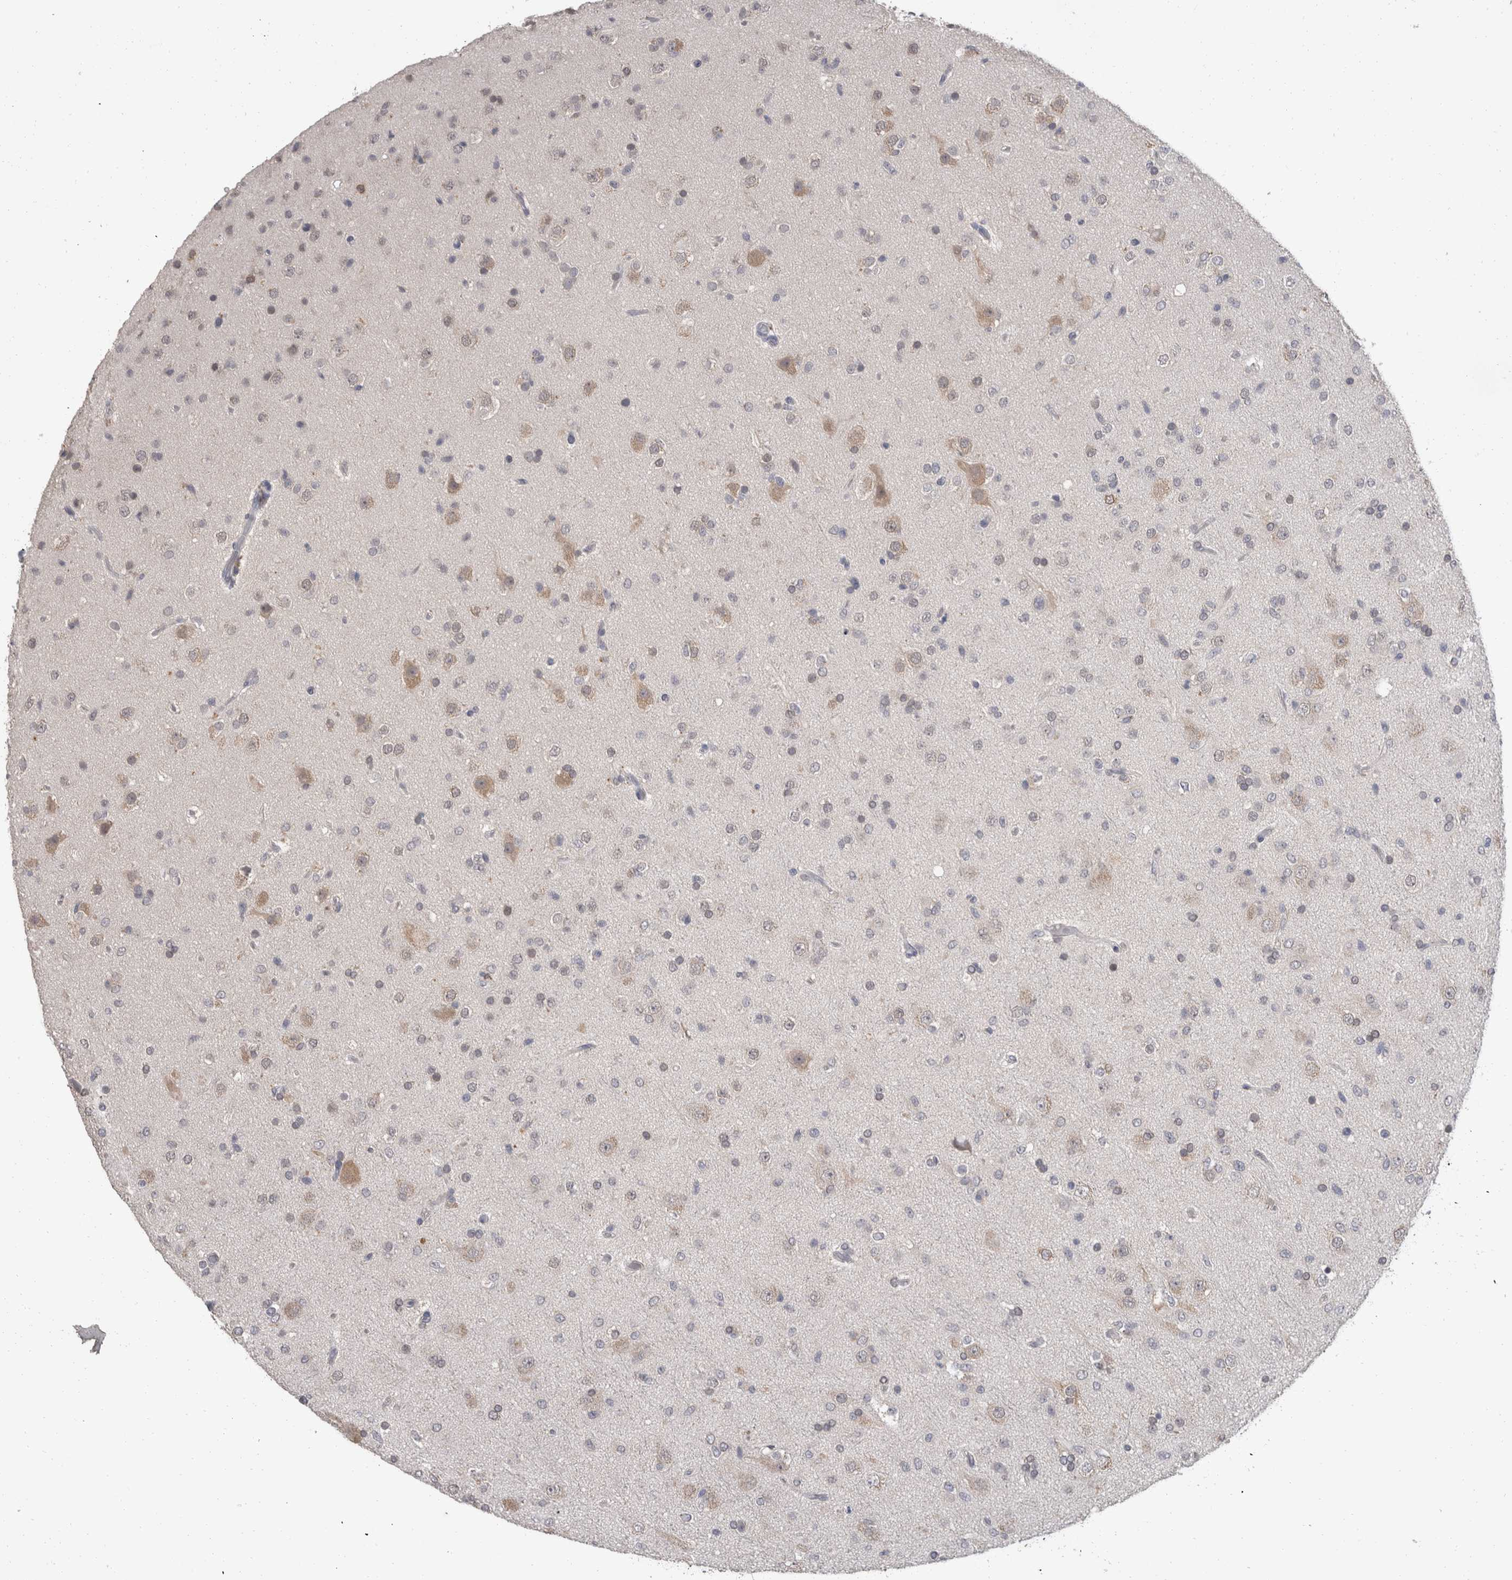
{"staining": {"intensity": "negative", "quantity": "none", "location": "none"}, "tissue": "glioma", "cell_type": "Tumor cells", "image_type": "cancer", "snomed": [{"axis": "morphology", "description": "Glioma, malignant, Low grade"}, {"axis": "topography", "description": "Brain"}], "caption": "High magnification brightfield microscopy of glioma stained with DAB (brown) and counterstained with hematoxylin (blue): tumor cells show no significant expression. (Stains: DAB (3,3'-diaminobenzidine) immunohistochemistry (IHC) with hematoxylin counter stain, Microscopy: brightfield microscopy at high magnification).", "gene": "FHOD3", "patient": {"sex": "male", "age": 65}}